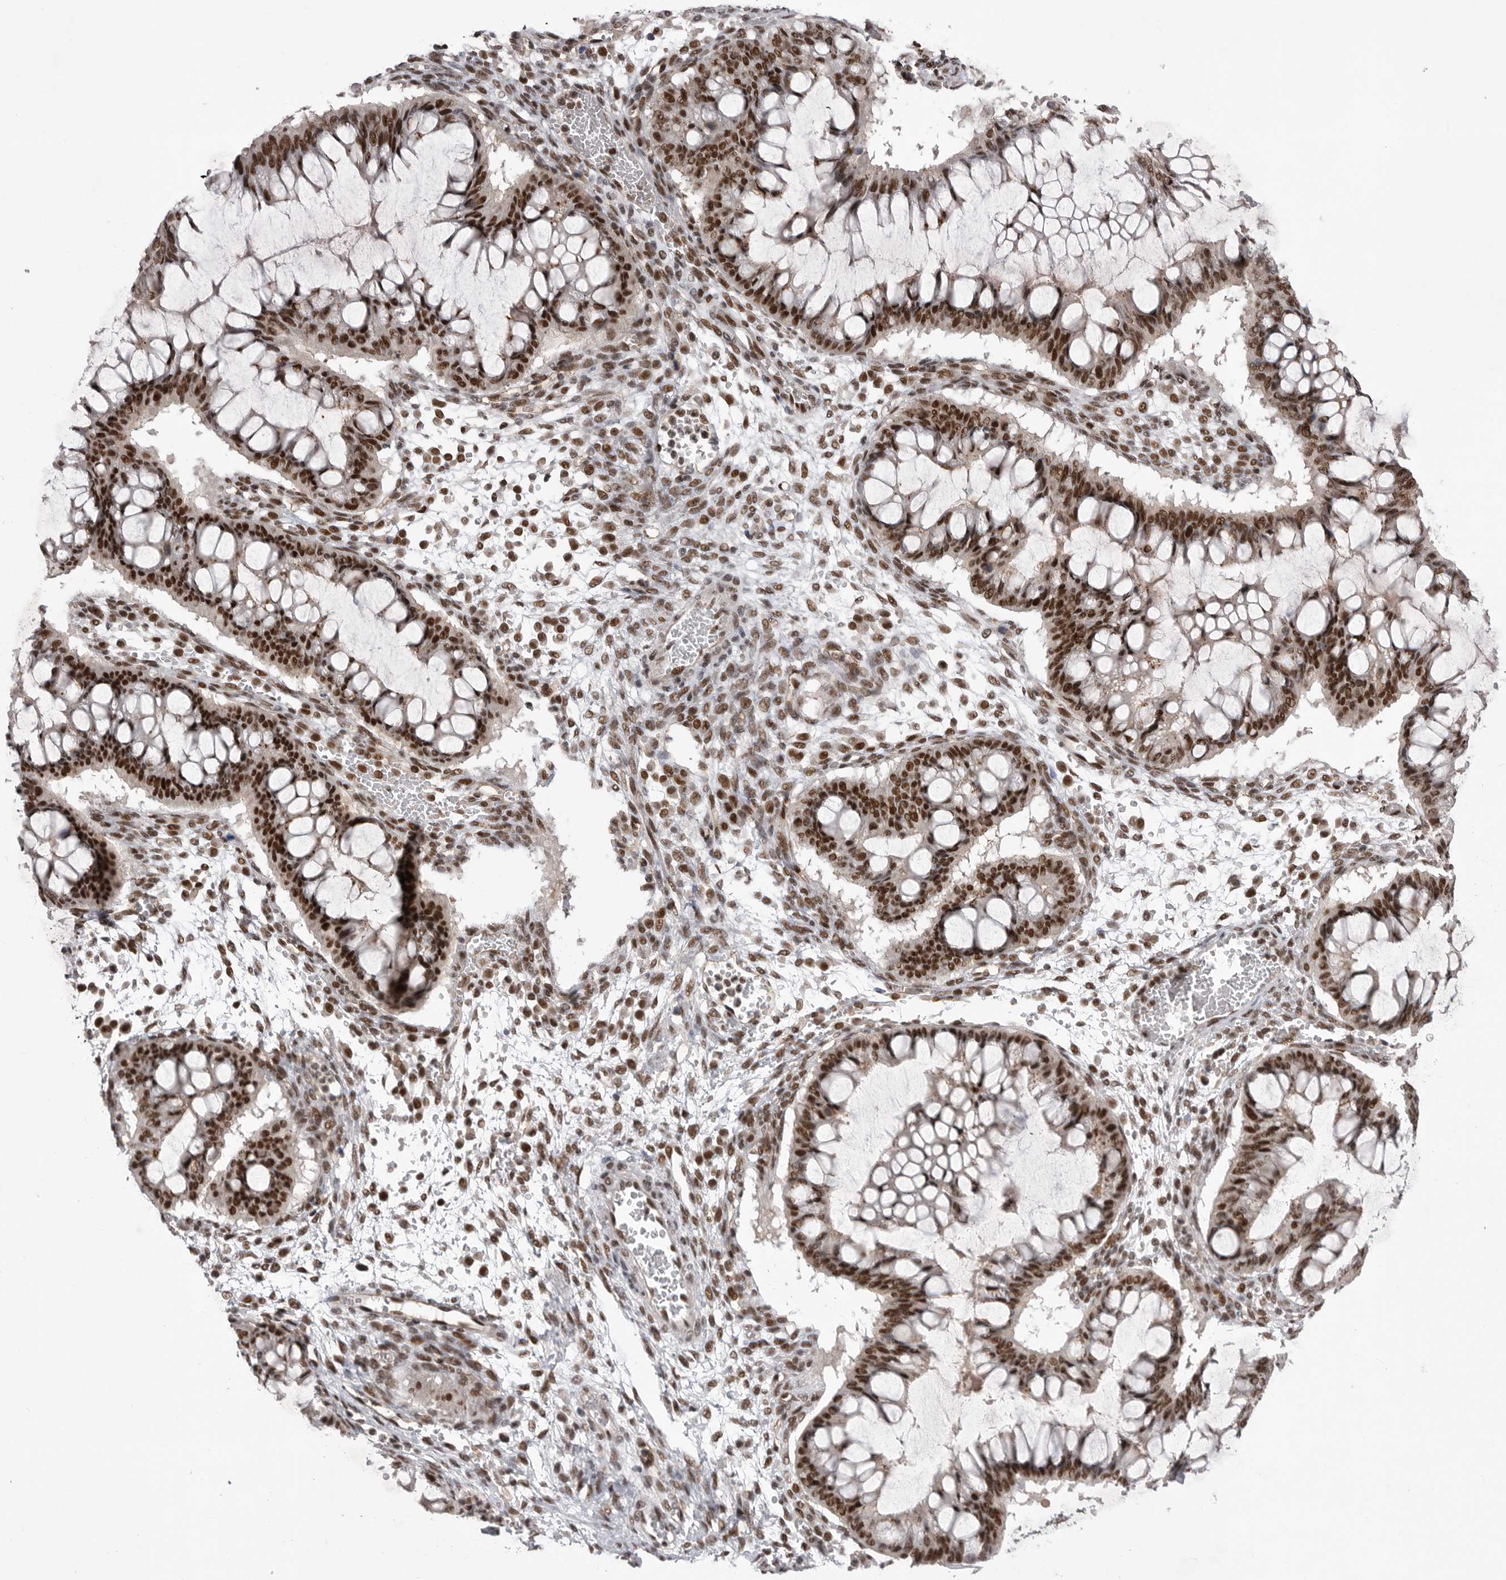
{"staining": {"intensity": "strong", "quantity": ">75%", "location": "nuclear"}, "tissue": "ovarian cancer", "cell_type": "Tumor cells", "image_type": "cancer", "snomed": [{"axis": "morphology", "description": "Cystadenocarcinoma, mucinous, NOS"}, {"axis": "topography", "description": "Ovary"}], "caption": "Human ovarian cancer (mucinous cystadenocarcinoma) stained with a protein marker demonstrates strong staining in tumor cells.", "gene": "PPP1R8", "patient": {"sex": "female", "age": 73}}